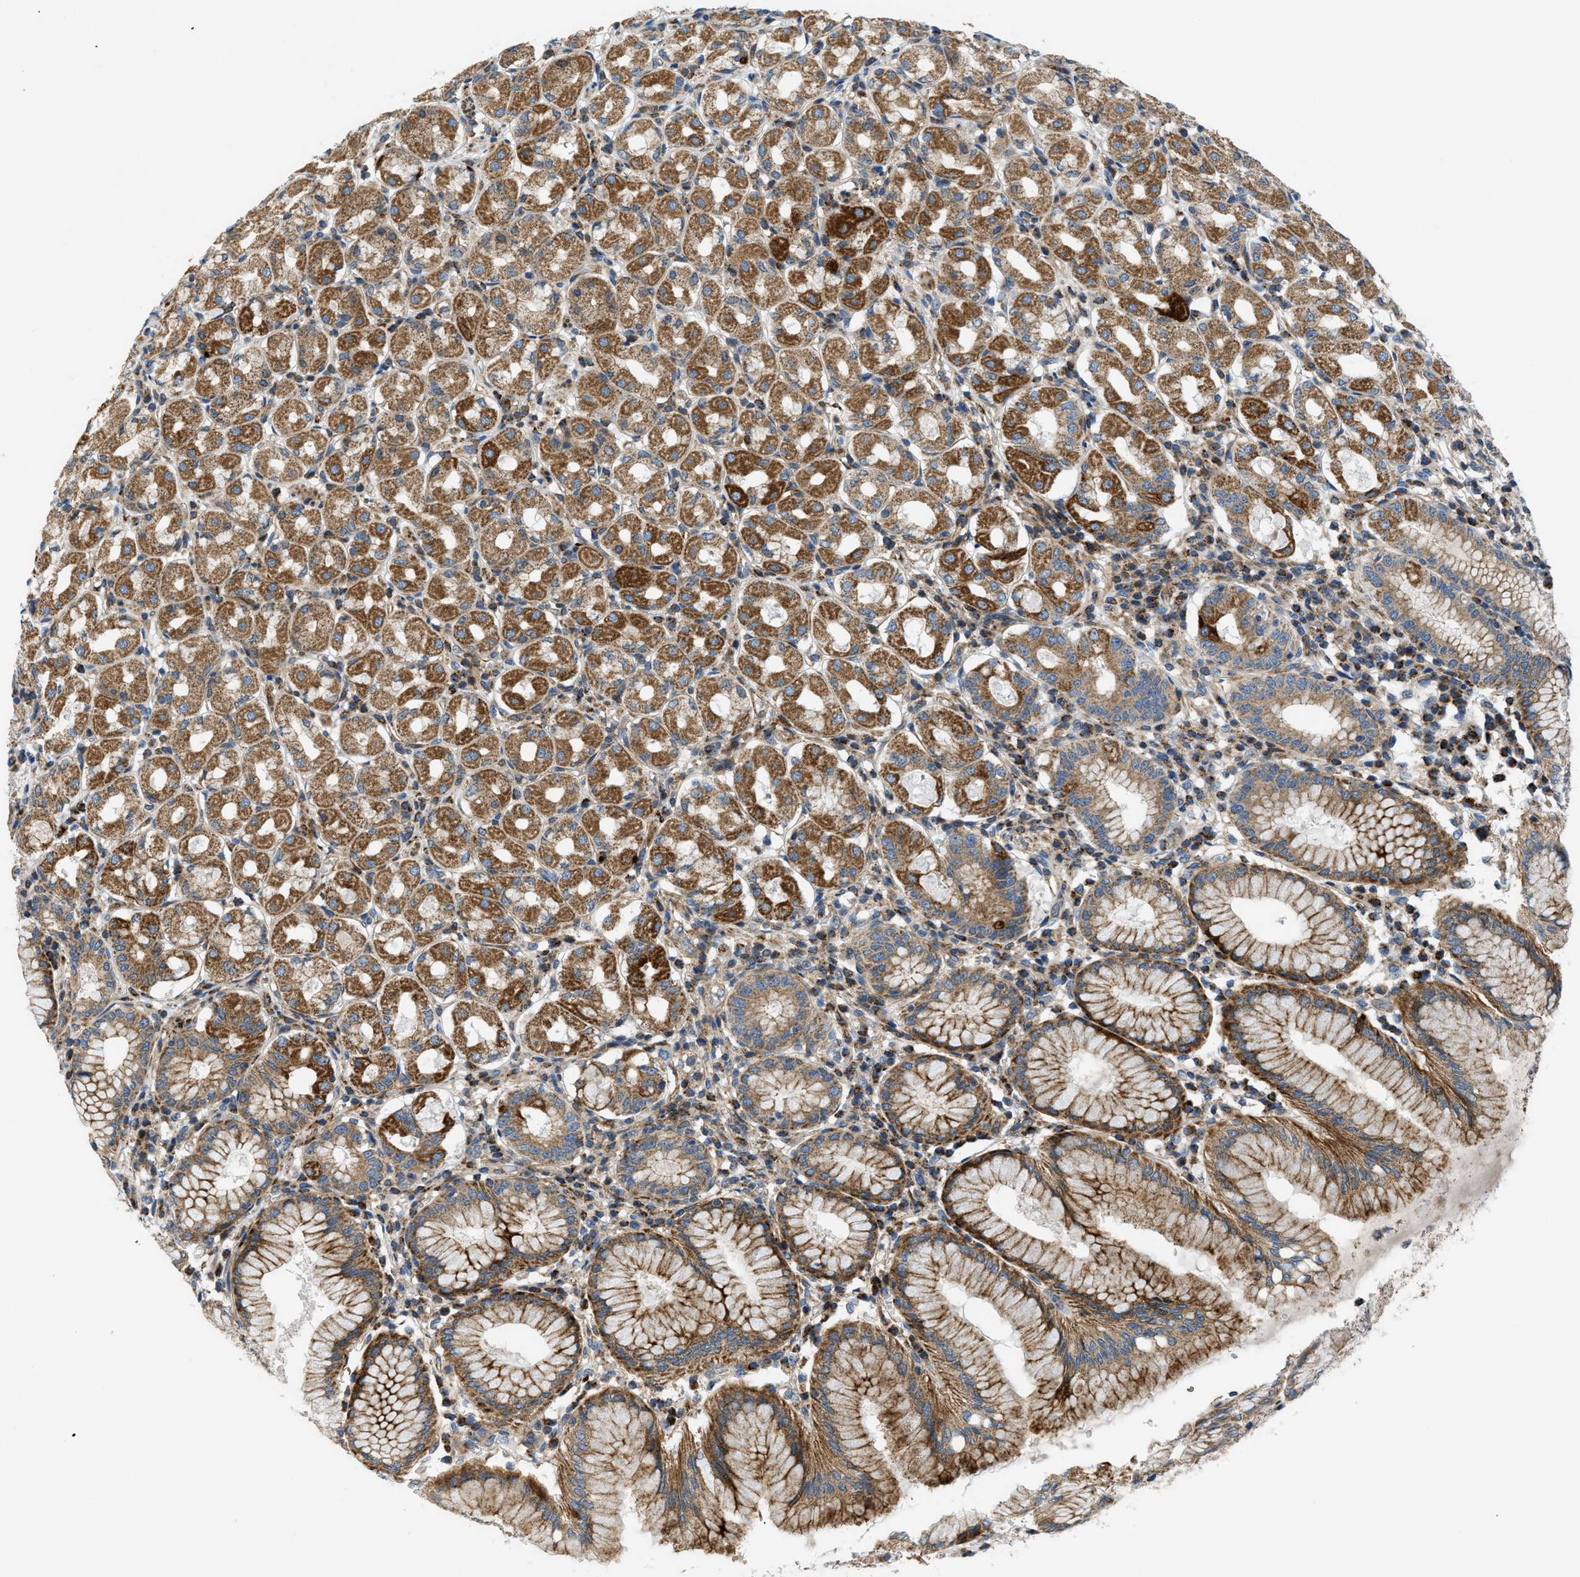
{"staining": {"intensity": "strong", "quantity": ">75%", "location": "cytoplasmic/membranous"}, "tissue": "stomach", "cell_type": "Glandular cells", "image_type": "normal", "snomed": [{"axis": "morphology", "description": "Normal tissue, NOS"}, {"axis": "topography", "description": "Stomach"}, {"axis": "topography", "description": "Stomach, lower"}], "caption": "This is a micrograph of immunohistochemistry (IHC) staining of normal stomach, which shows strong positivity in the cytoplasmic/membranous of glandular cells.", "gene": "DHODH", "patient": {"sex": "female", "age": 56}}